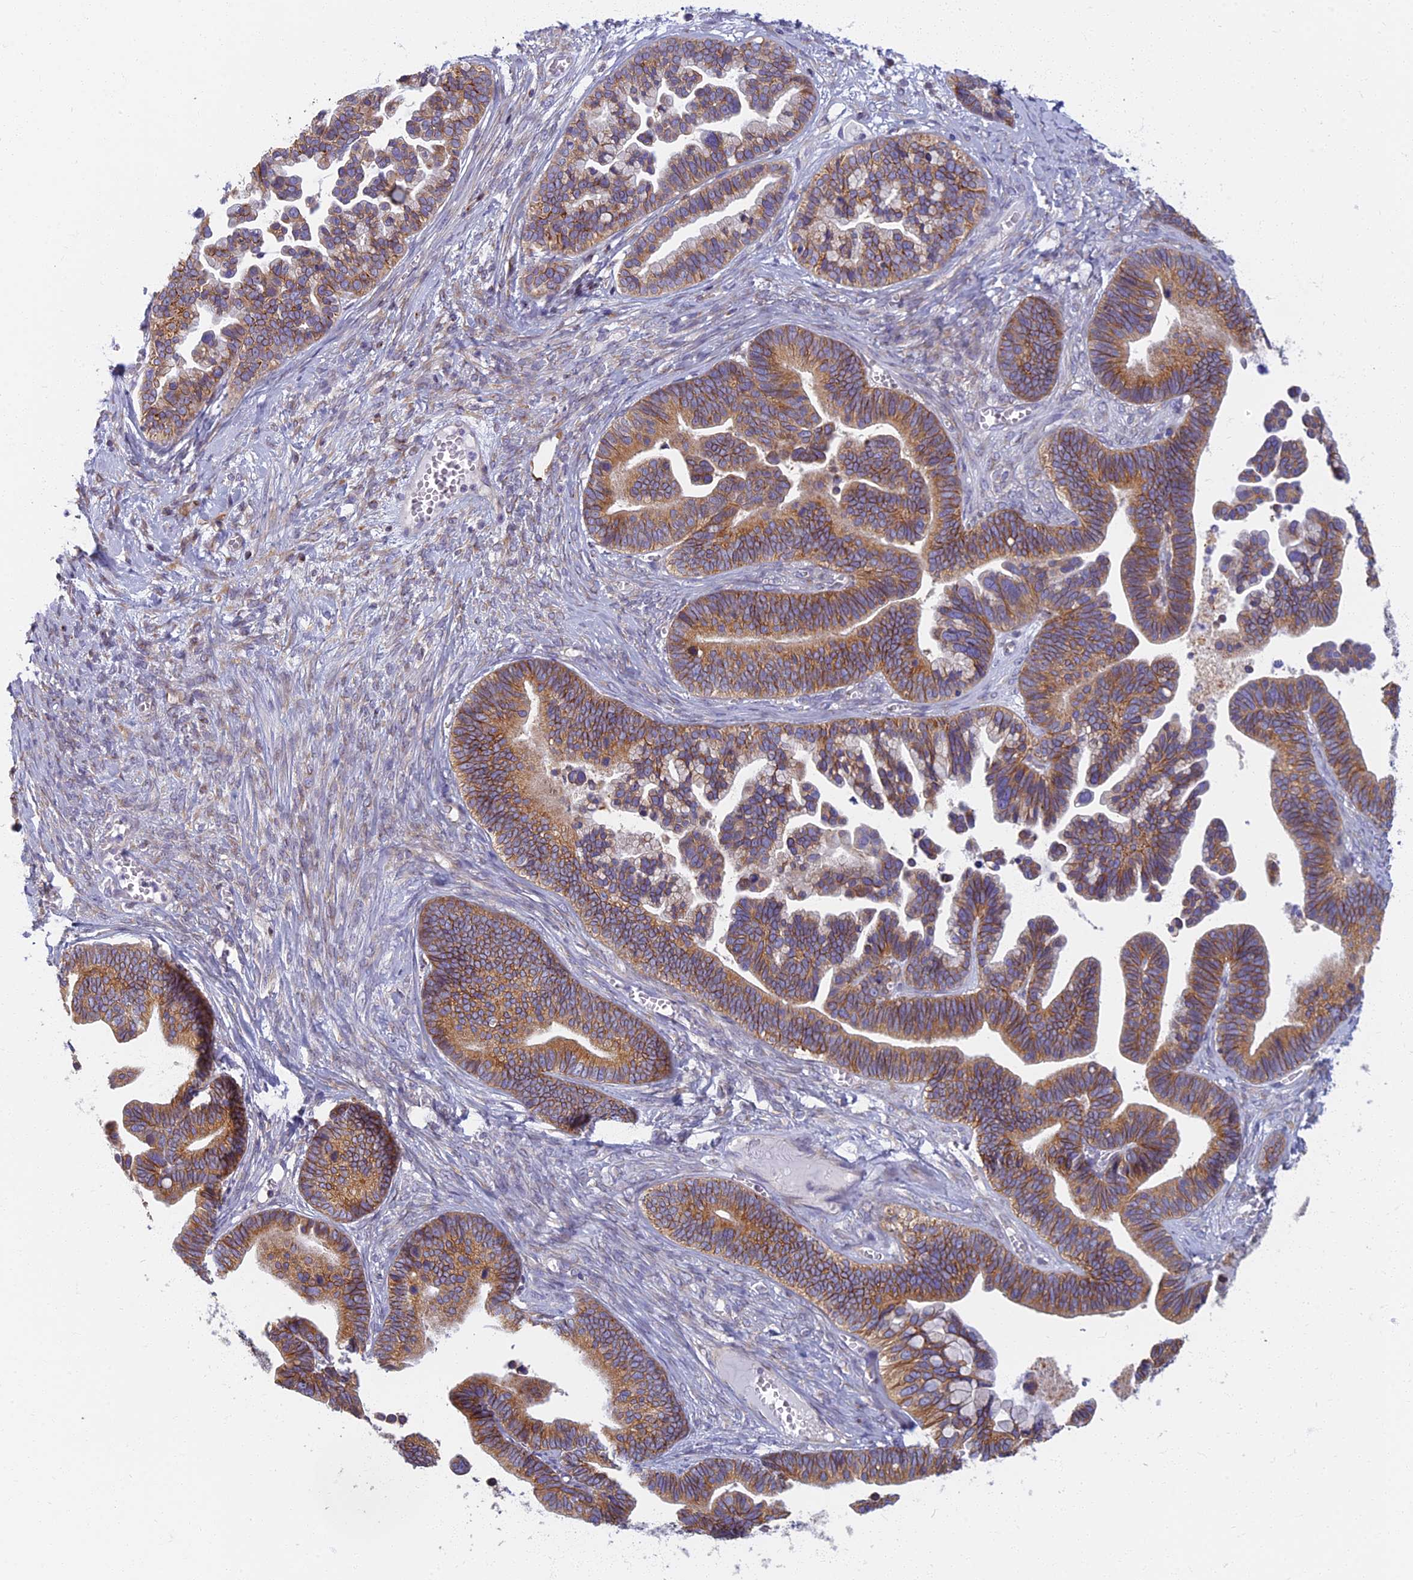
{"staining": {"intensity": "moderate", "quantity": ">75%", "location": "cytoplasmic/membranous"}, "tissue": "ovarian cancer", "cell_type": "Tumor cells", "image_type": "cancer", "snomed": [{"axis": "morphology", "description": "Cystadenocarcinoma, serous, NOS"}, {"axis": "topography", "description": "Ovary"}], "caption": "Tumor cells display moderate cytoplasmic/membranous staining in approximately >75% of cells in ovarian cancer.", "gene": "NOL10", "patient": {"sex": "female", "age": 56}}